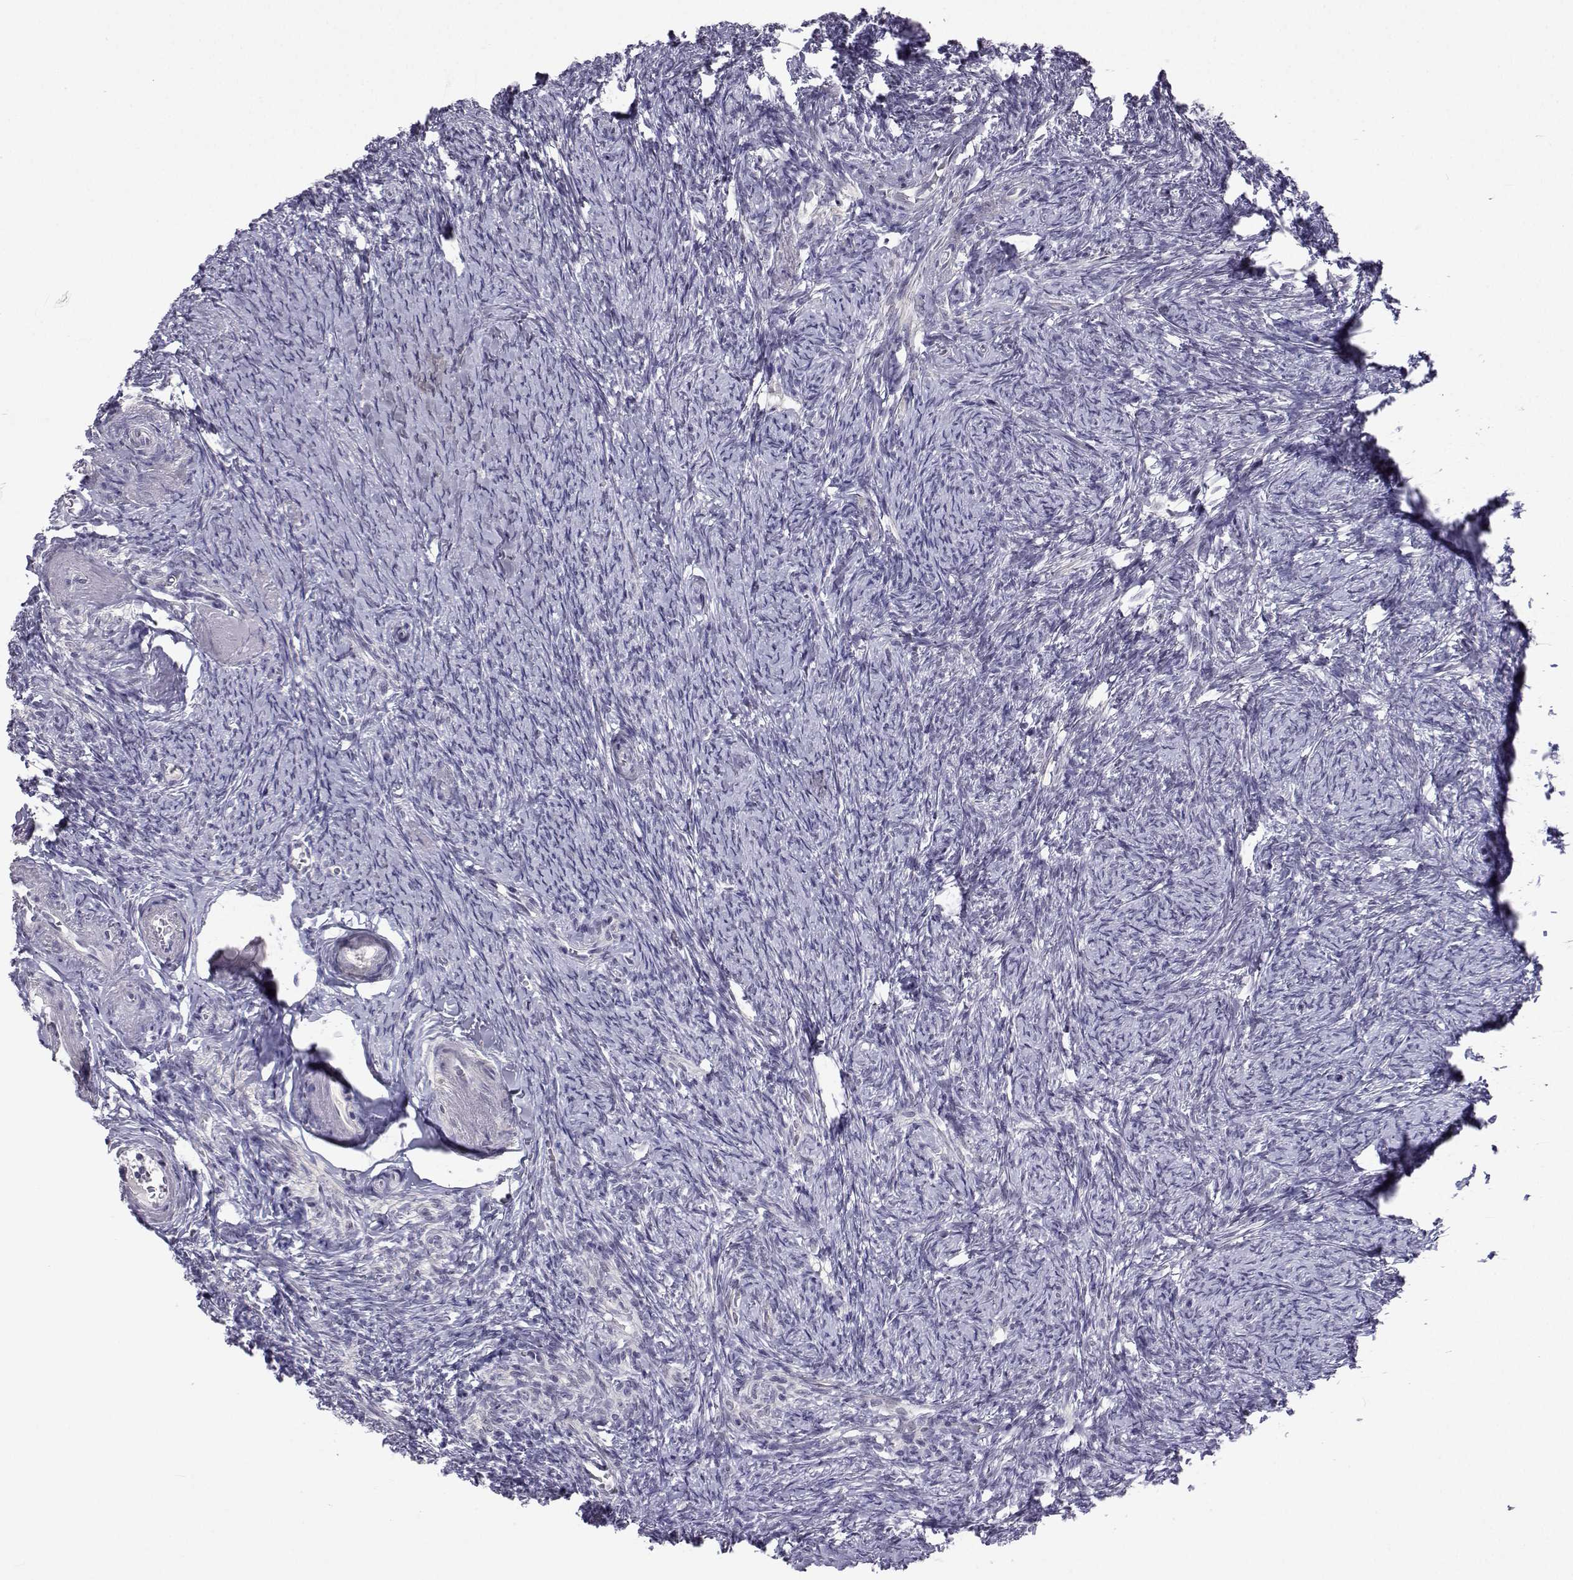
{"staining": {"intensity": "negative", "quantity": "none", "location": "none"}, "tissue": "ovary", "cell_type": "Ovarian stroma cells", "image_type": "normal", "snomed": [{"axis": "morphology", "description": "Normal tissue, NOS"}, {"axis": "topography", "description": "Ovary"}], "caption": "The IHC photomicrograph has no significant positivity in ovarian stroma cells of ovary.", "gene": "MED26", "patient": {"sex": "female", "age": 72}}